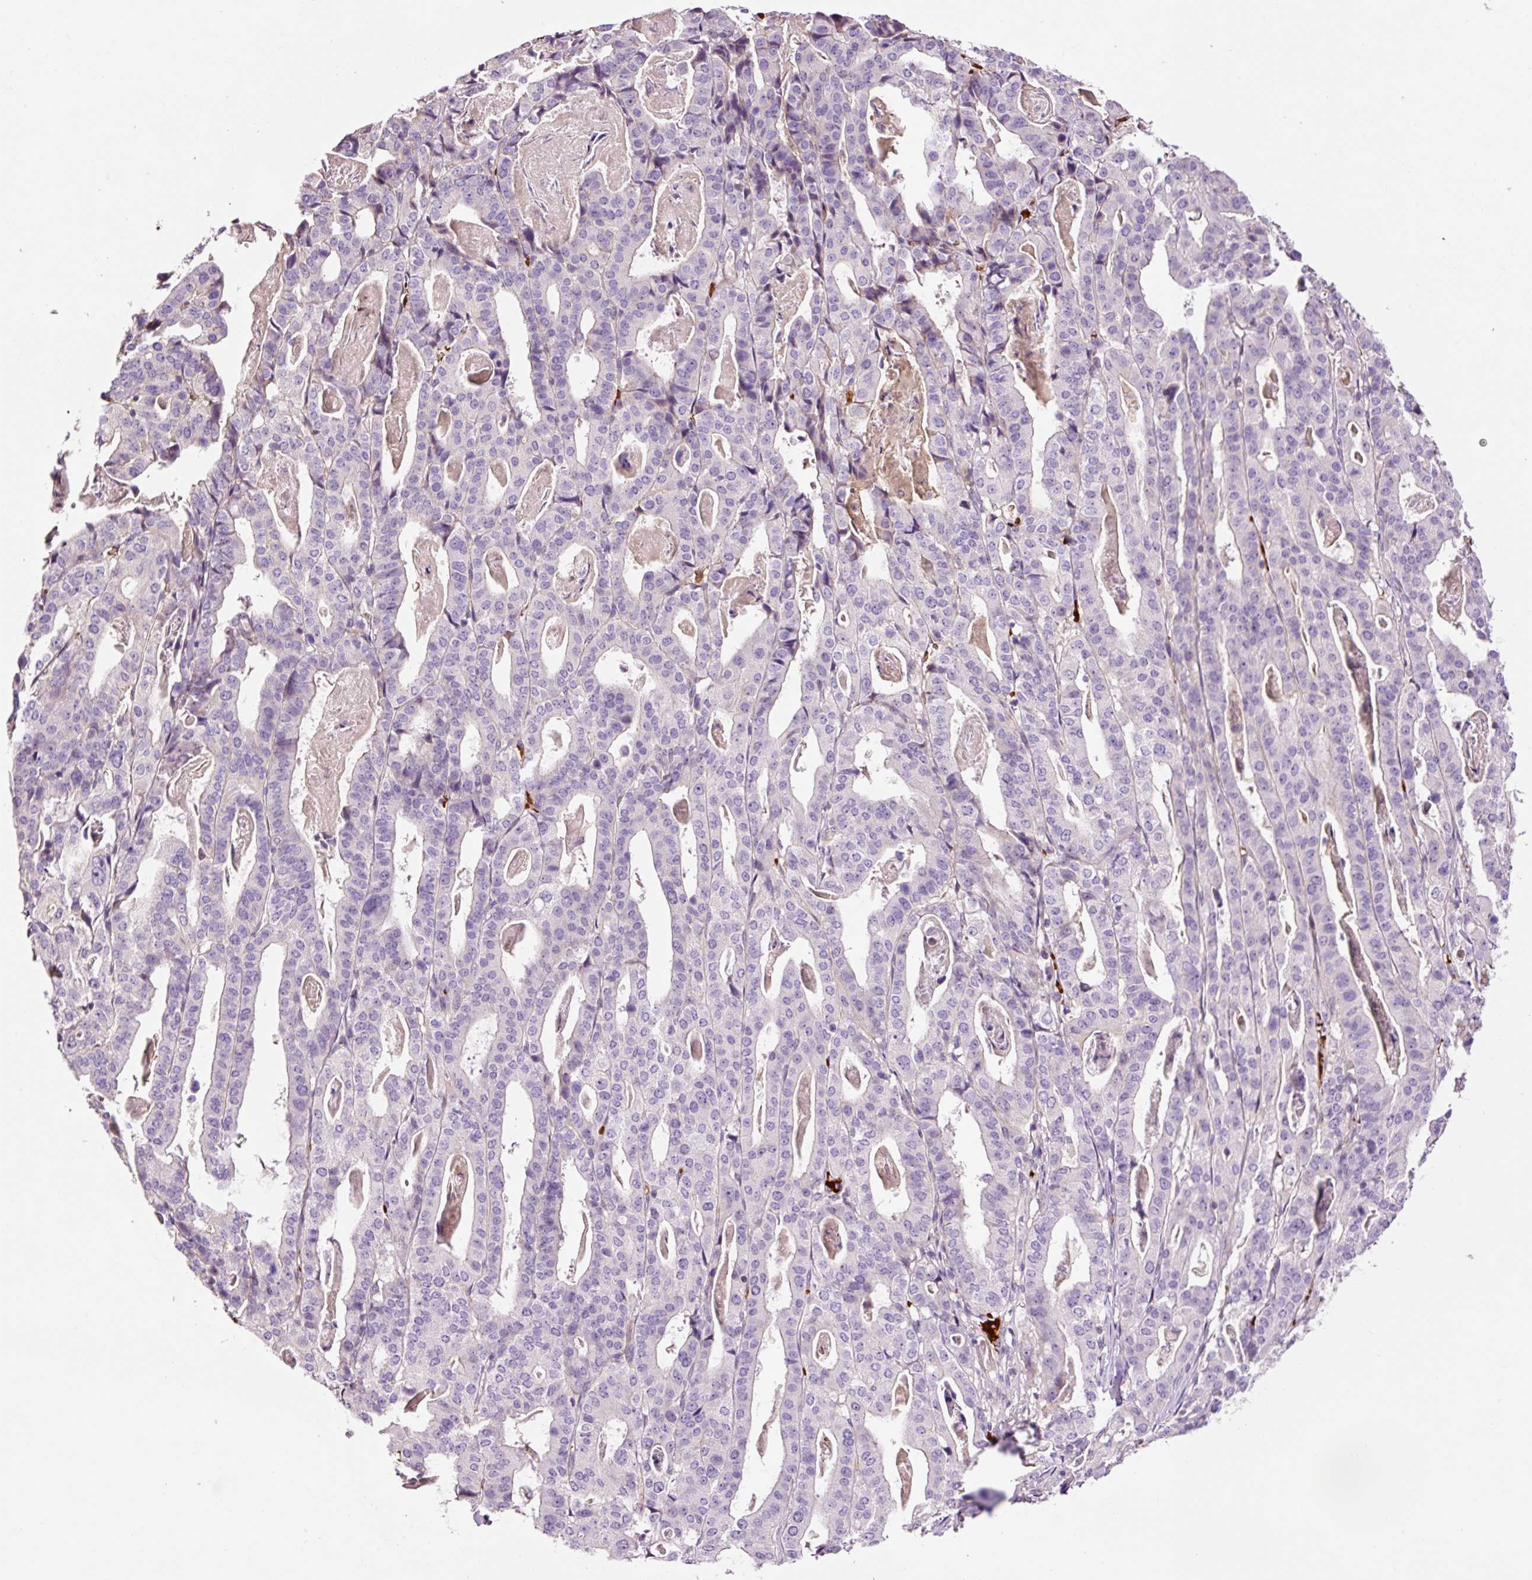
{"staining": {"intensity": "negative", "quantity": "none", "location": "none"}, "tissue": "stomach cancer", "cell_type": "Tumor cells", "image_type": "cancer", "snomed": [{"axis": "morphology", "description": "Adenocarcinoma, NOS"}, {"axis": "topography", "description": "Stomach"}], "caption": "Immunohistochemistry (IHC) histopathology image of human stomach adenocarcinoma stained for a protein (brown), which displays no expression in tumor cells.", "gene": "TMEM235", "patient": {"sex": "male", "age": 48}}